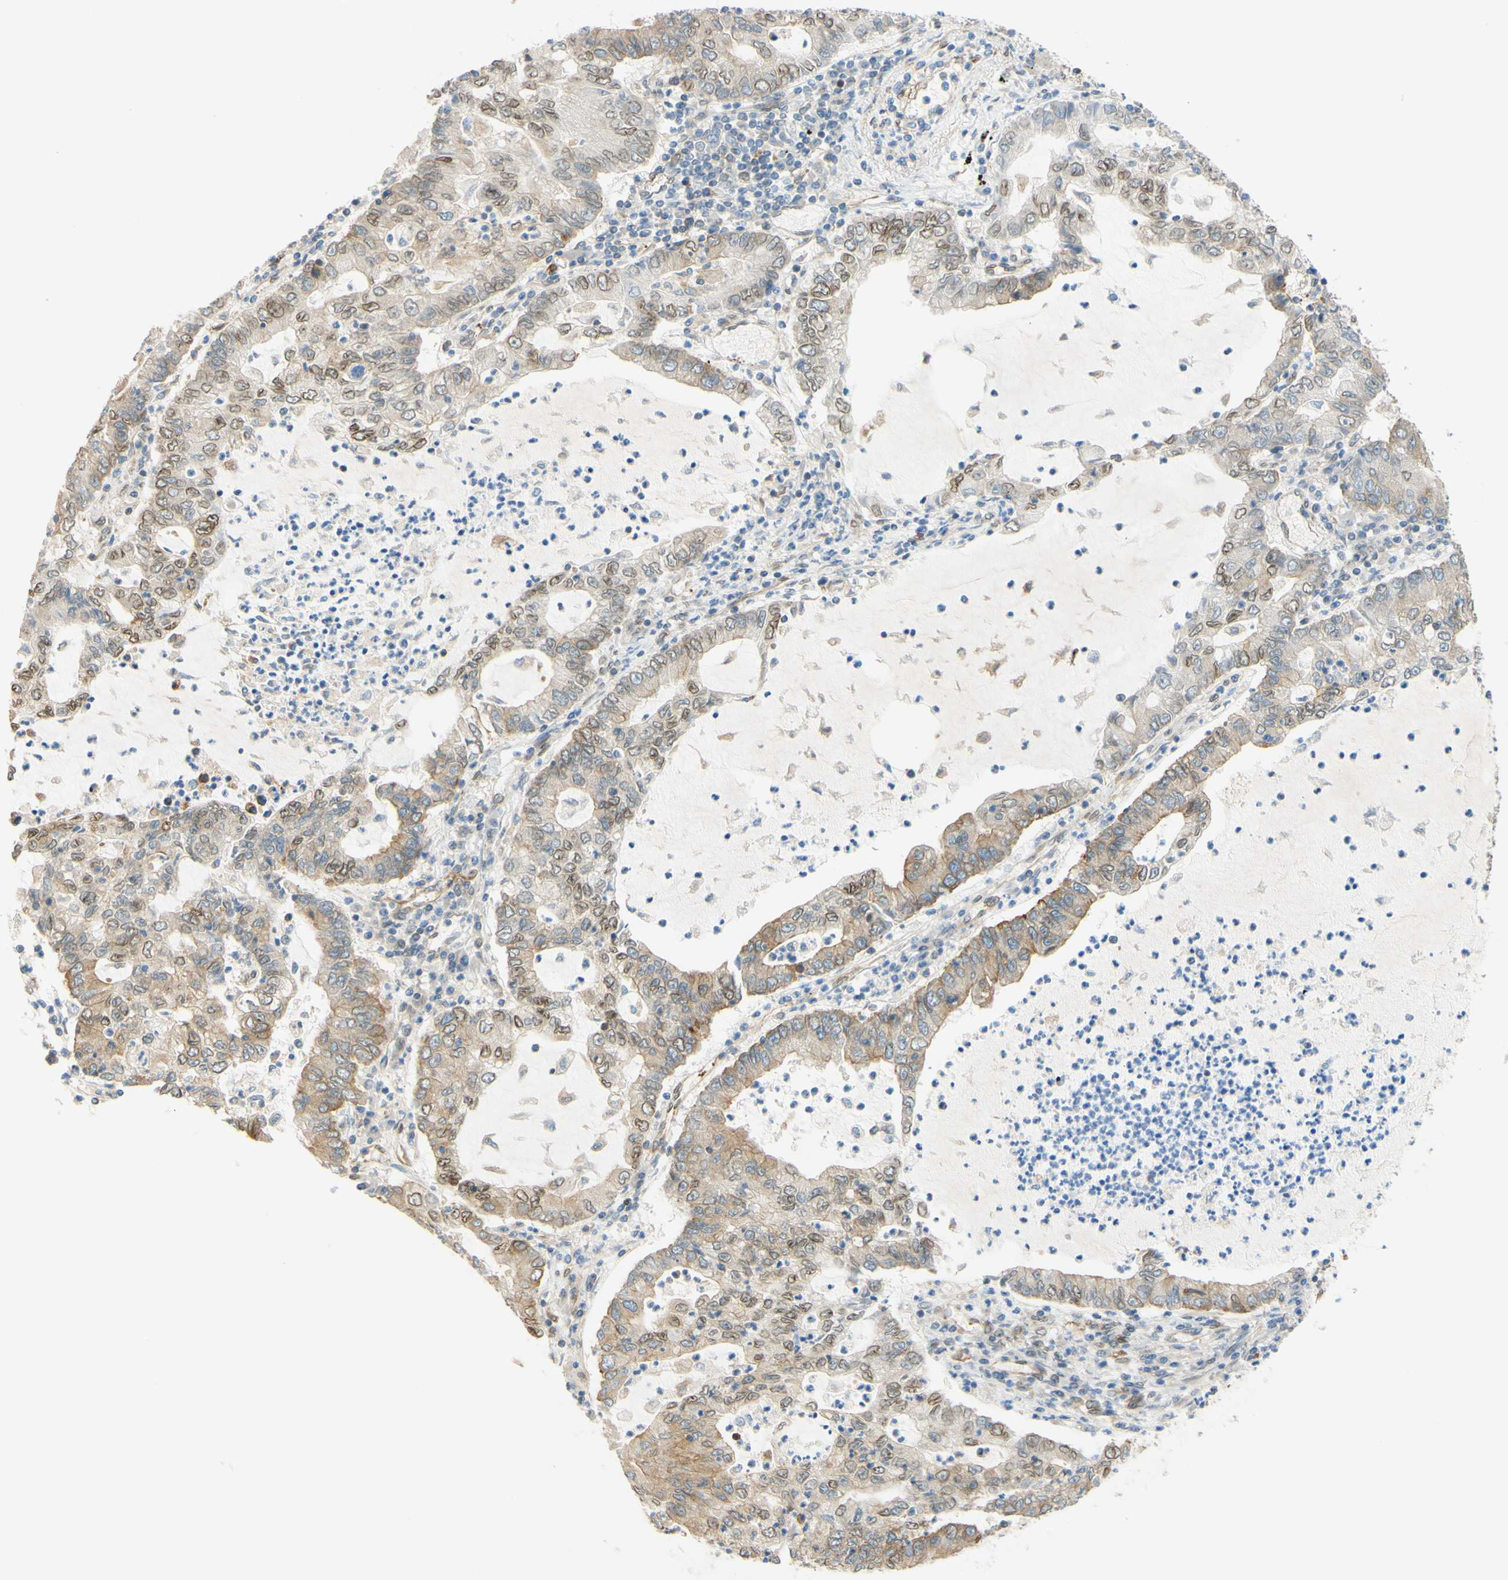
{"staining": {"intensity": "weak", "quantity": "25%-75%", "location": "cytoplasmic/membranous,nuclear"}, "tissue": "lung cancer", "cell_type": "Tumor cells", "image_type": "cancer", "snomed": [{"axis": "morphology", "description": "Adenocarcinoma, NOS"}, {"axis": "topography", "description": "Lung"}], "caption": "Tumor cells reveal low levels of weak cytoplasmic/membranous and nuclear positivity in about 25%-75% of cells in human adenocarcinoma (lung). (DAB = brown stain, brightfield microscopy at high magnification).", "gene": "ENDOD1", "patient": {"sex": "female", "age": 51}}